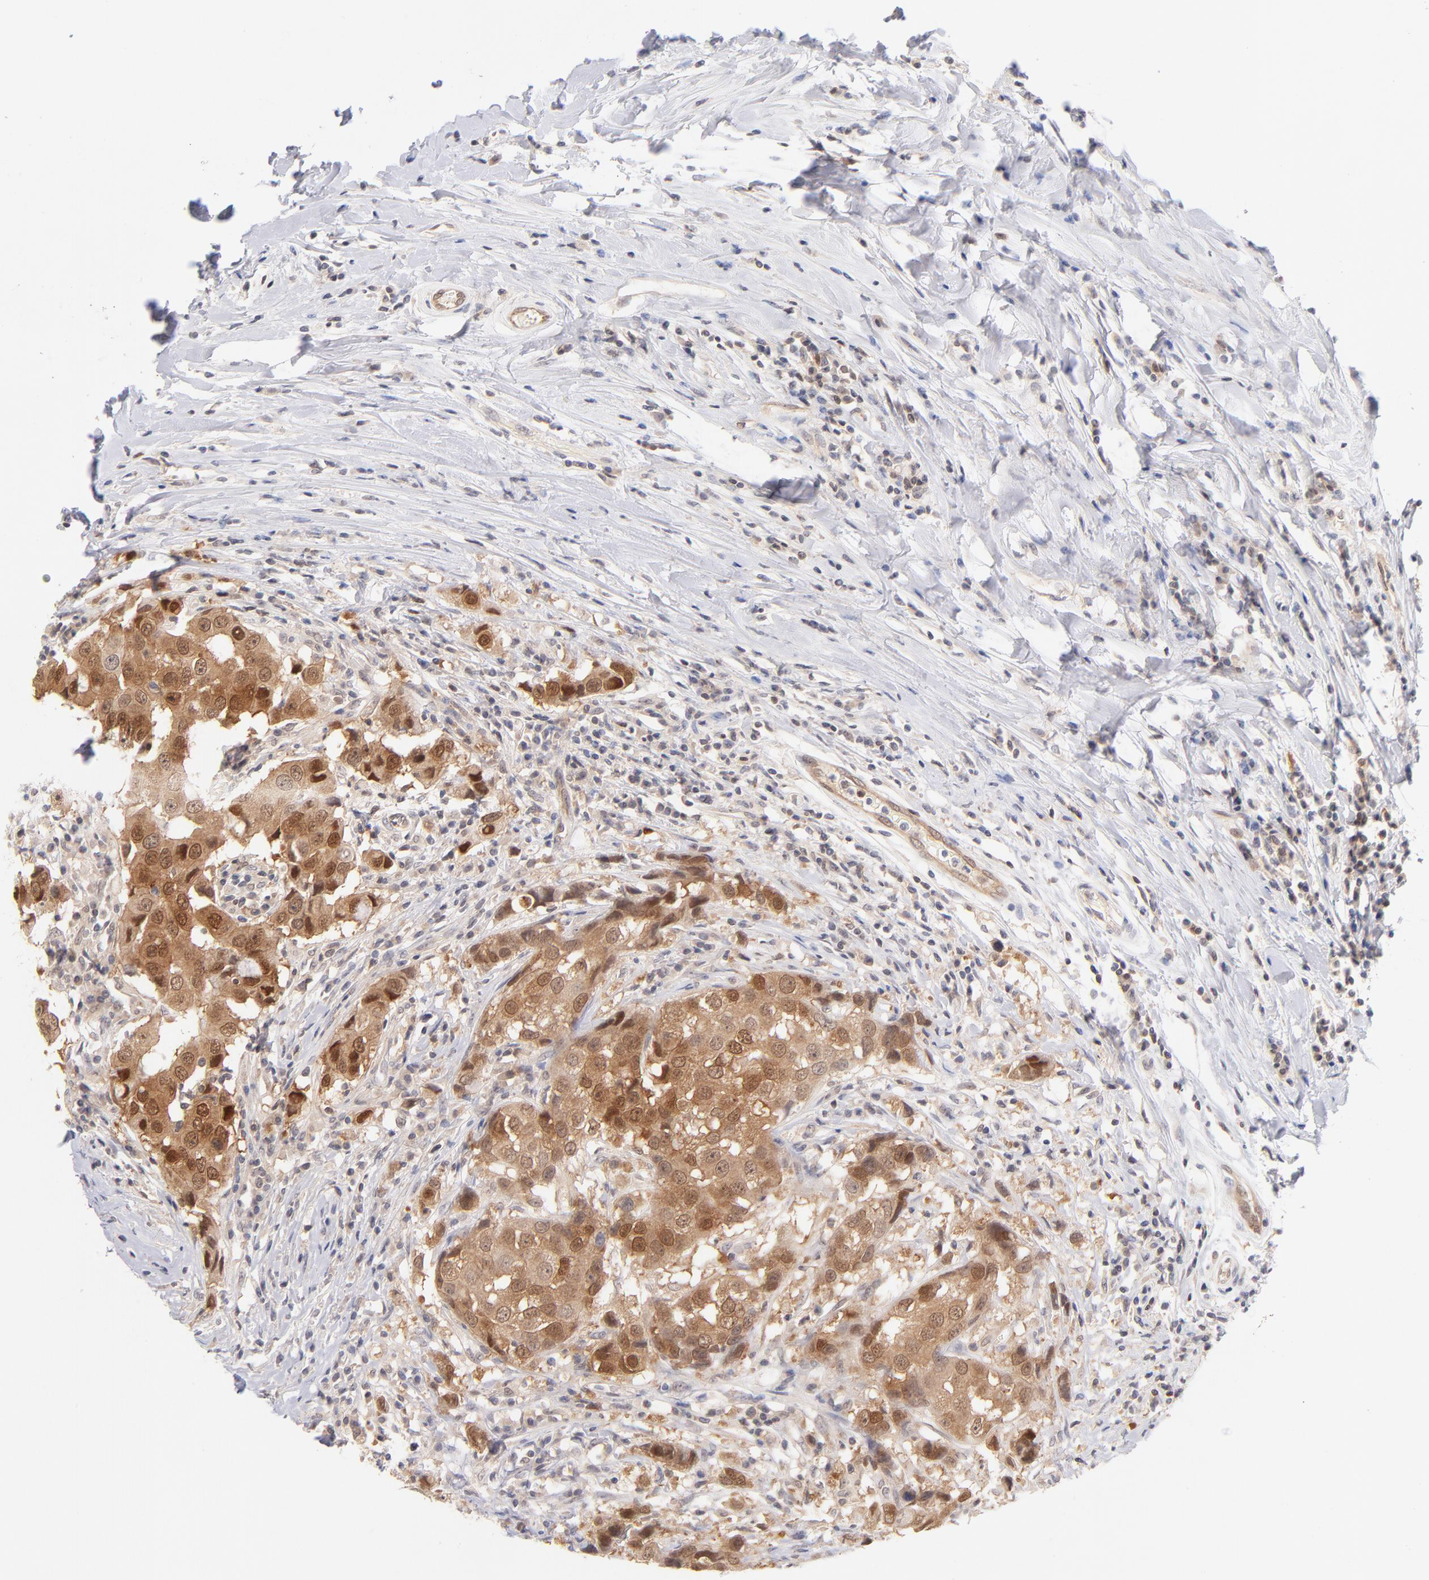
{"staining": {"intensity": "moderate", "quantity": ">75%", "location": "cytoplasmic/membranous,nuclear"}, "tissue": "breast cancer", "cell_type": "Tumor cells", "image_type": "cancer", "snomed": [{"axis": "morphology", "description": "Duct carcinoma"}, {"axis": "topography", "description": "Breast"}], "caption": "Breast cancer (intraductal carcinoma) stained with IHC demonstrates moderate cytoplasmic/membranous and nuclear positivity in about >75% of tumor cells.", "gene": "CASP6", "patient": {"sex": "female", "age": 27}}